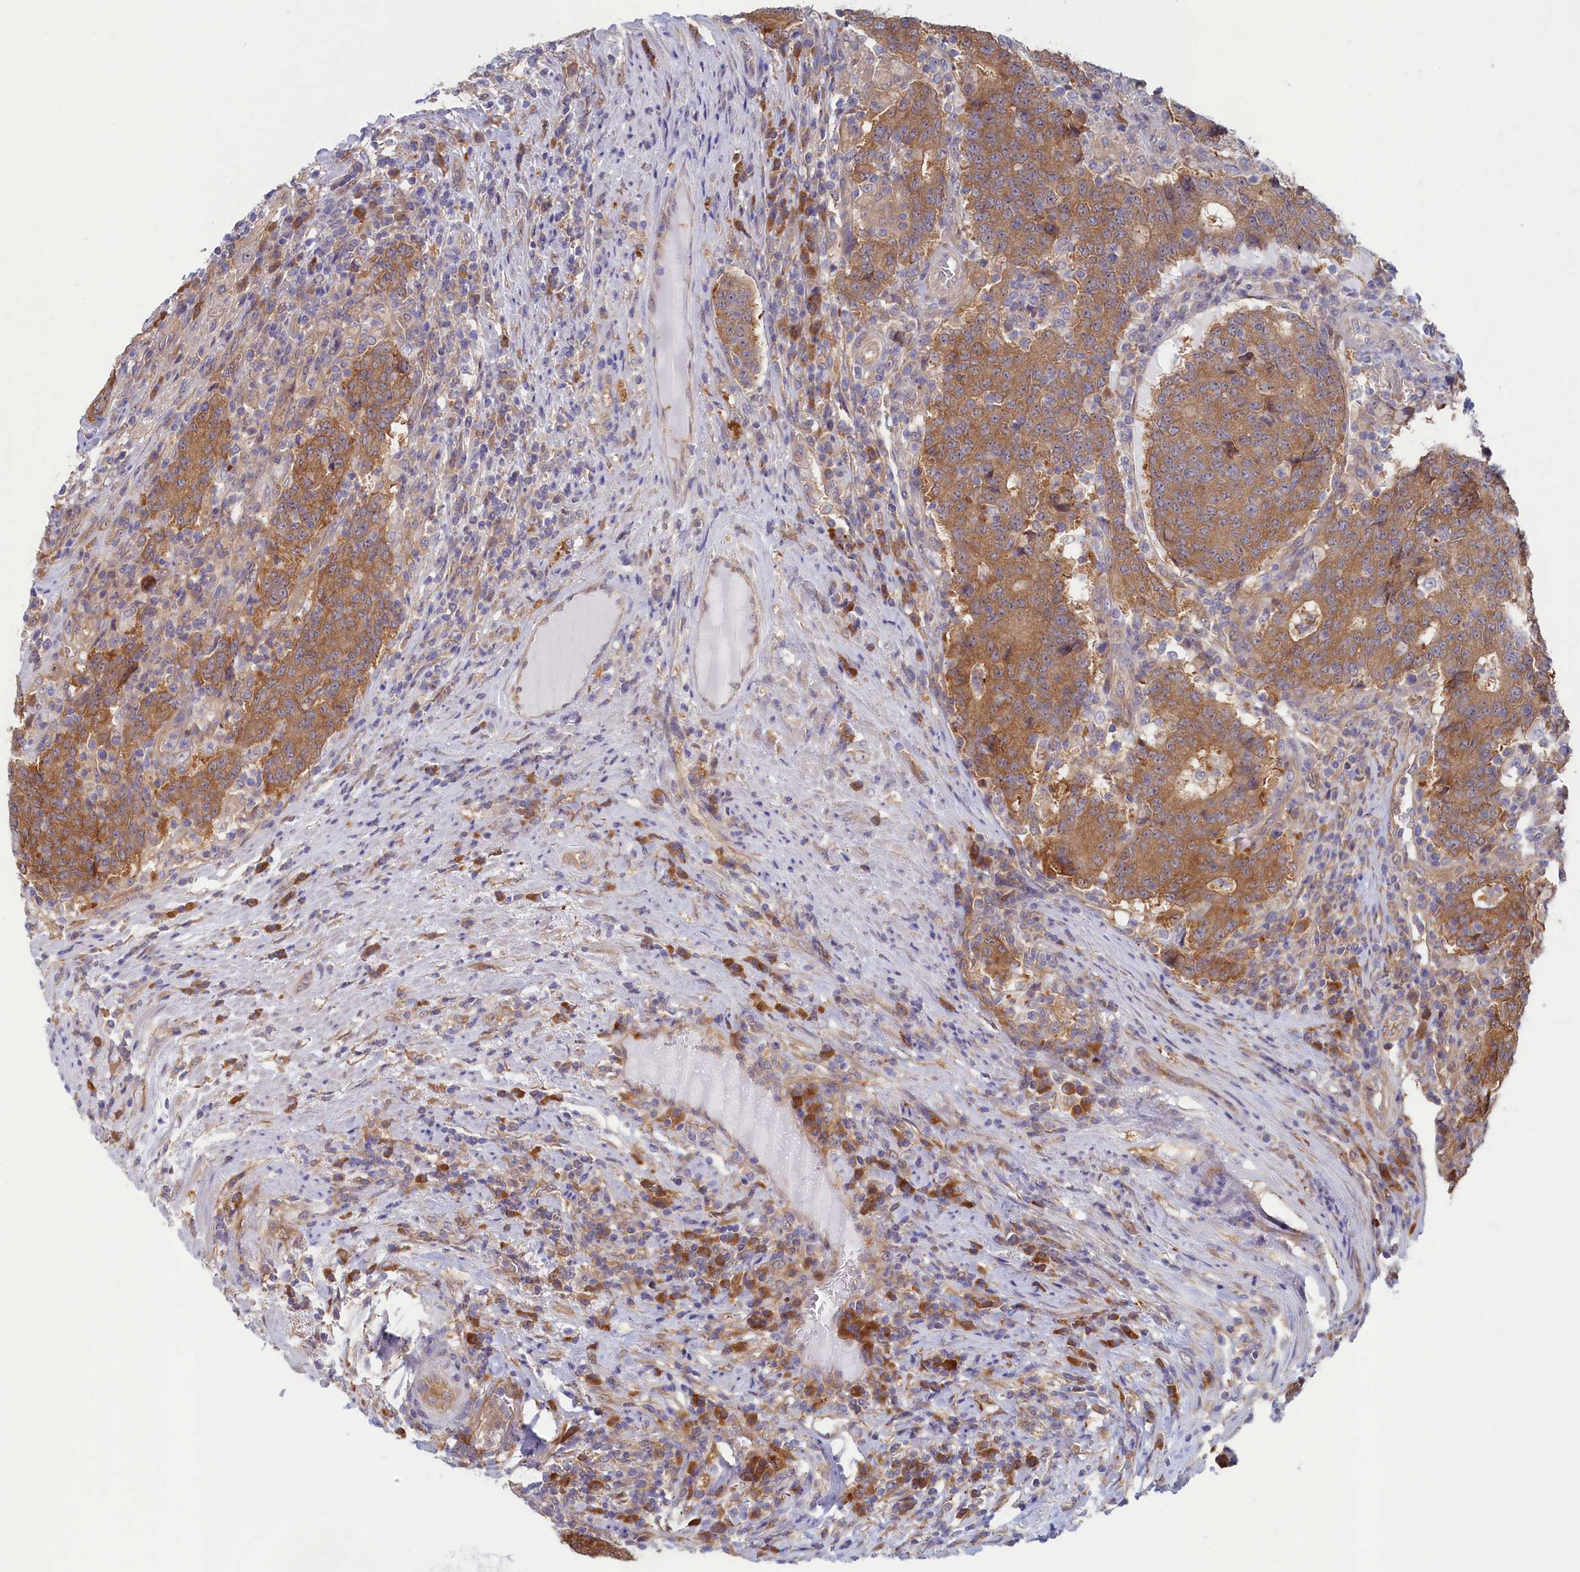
{"staining": {"intensity": "moderate", "quantity": ">75%", "location": "cytoplasmic/membranous"}, "tissue": "colorectal cancer", "cell_type": "Tumor cells", "image_type": "cancer", "snomed": [{"axis": "morphology", "description": "Adenocarcinoma, NOS"}, {"axis": "topography", "description": "Colon"}], "caption": "This is an image of immunohistochemistry staining of colorectal cancer (adenocarcinoma), which shows moderate positivity in the cytoplasmic/membranous of tumor cells.", "gene": "SYNDIG1L", "patient": {"sex": "female", "age": 75}}